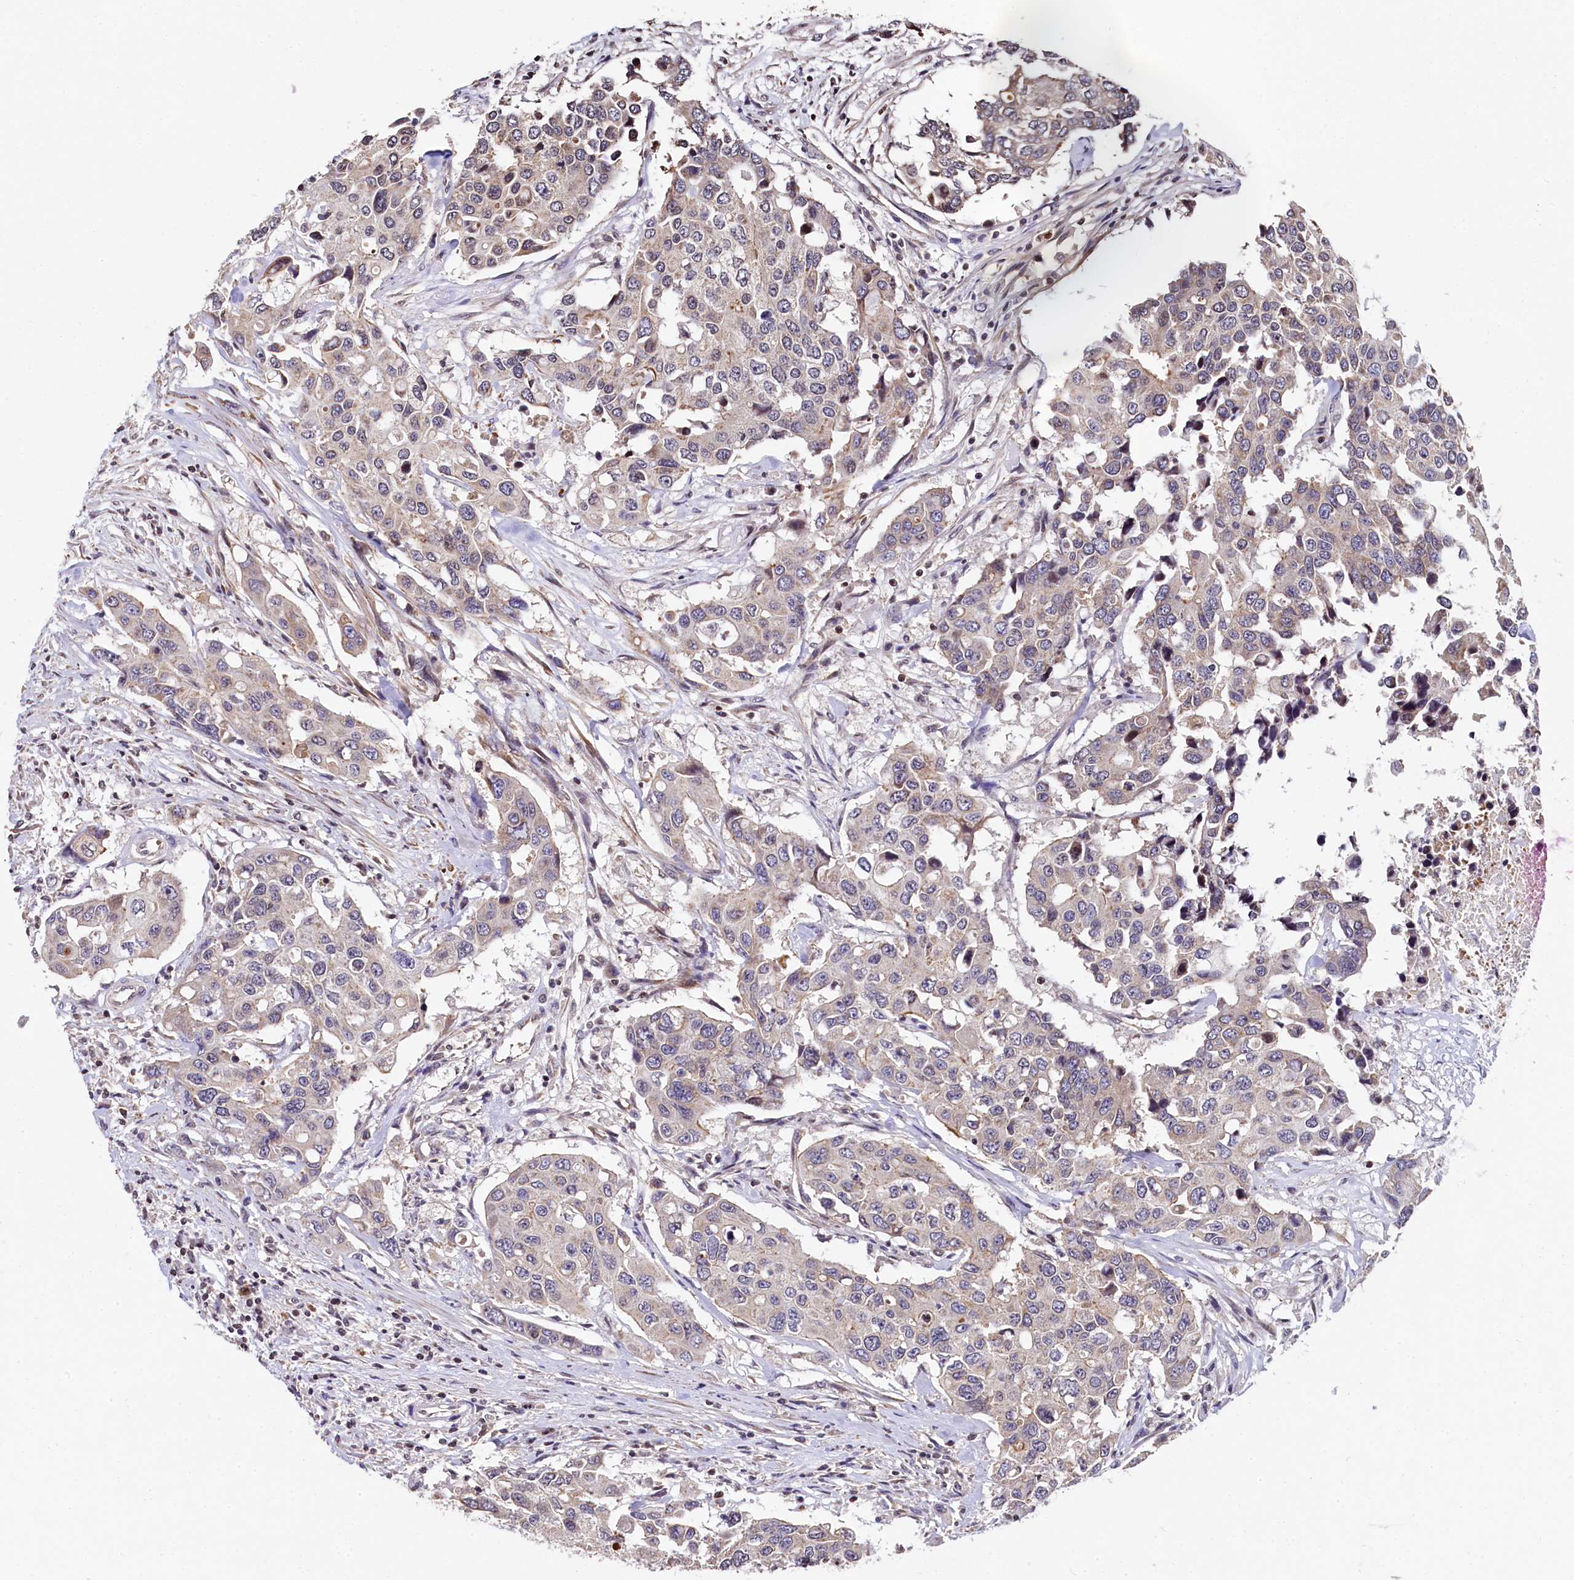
{"staining": {"intensity": "weak", "quantity": "<25%", "location": "cytoplasmic/membranous"}, "tissue": "colorectal cancer", "cell_type": "Tumor cells", "image_type": "cancer", "snomed": [{"axis": "morphology", "description": "Adenocarcinoma, NOS"}, {"axis": "topography", "description": "Colon"}], "caption": "Immunohistochemical staining of colorectal adenocarcinoma demonstrates no significant expression in tumor cells. (Stains: DAB immunohistochemistry (IHC) with hematoxylin counter stain, Microscopy: brightfield microscopy at high magnification).", "gene": "ZNF2", "patient": {"sex": "male", "age": 77}}